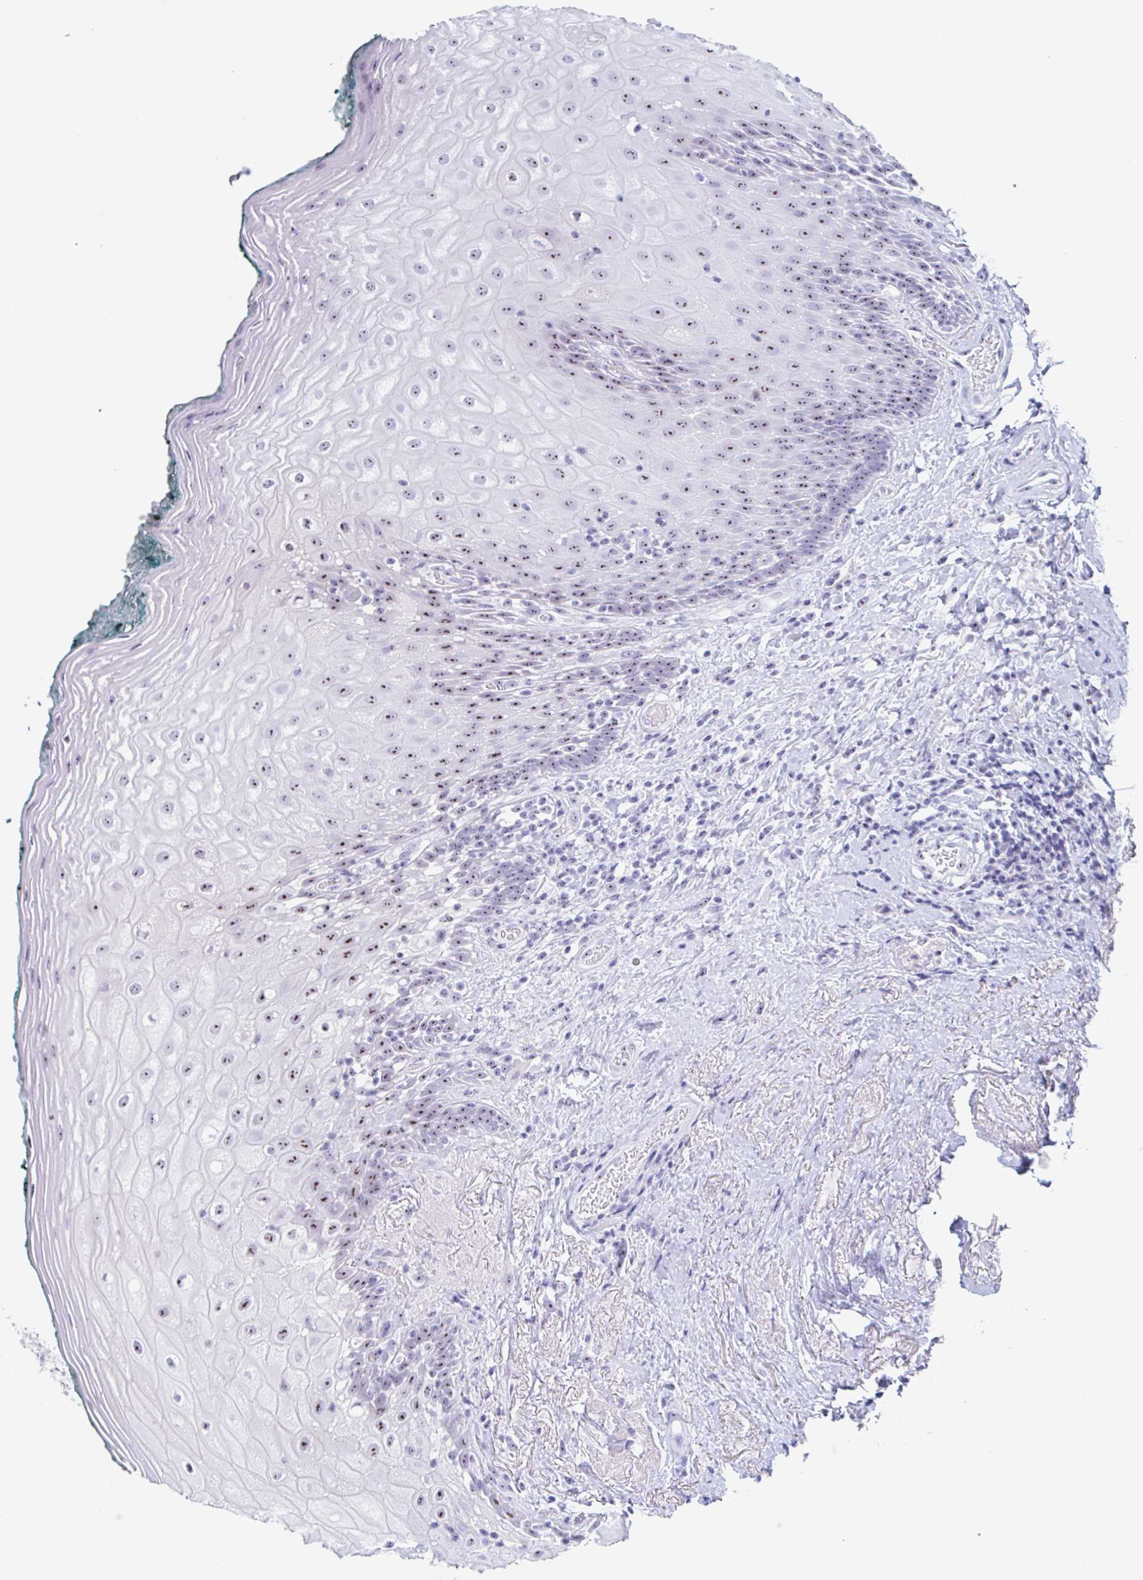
{"staining": {"intensity": "moderate", "quantity": ">75%", "location": "nuclear"}, "tissue": "oral mucosa", "cell_type": "Squamous epithelial cells", "image_type": "normal", "snomed": [{"axis": "morphology", "description": "Normal tissue, NOS"}, {"axis": "morphology", "description": "Squamous cell carcinoma, NOS"}, {"axis": "topography", "description": "Oral tissue"}, {"axis": "topography", "description": "Head-Neck"}], "caption": "Immunohistochemistry (DAB (3,3'-diaminobenzidine)) staining of benign human oral mucosa demonstrates moderate nuclear protein staining in approximately >75% of squamous epithelial cells. Nuclei are stained in blue.", "gene": "LENG9", "patient": {"sex": "male", "age": 64}}